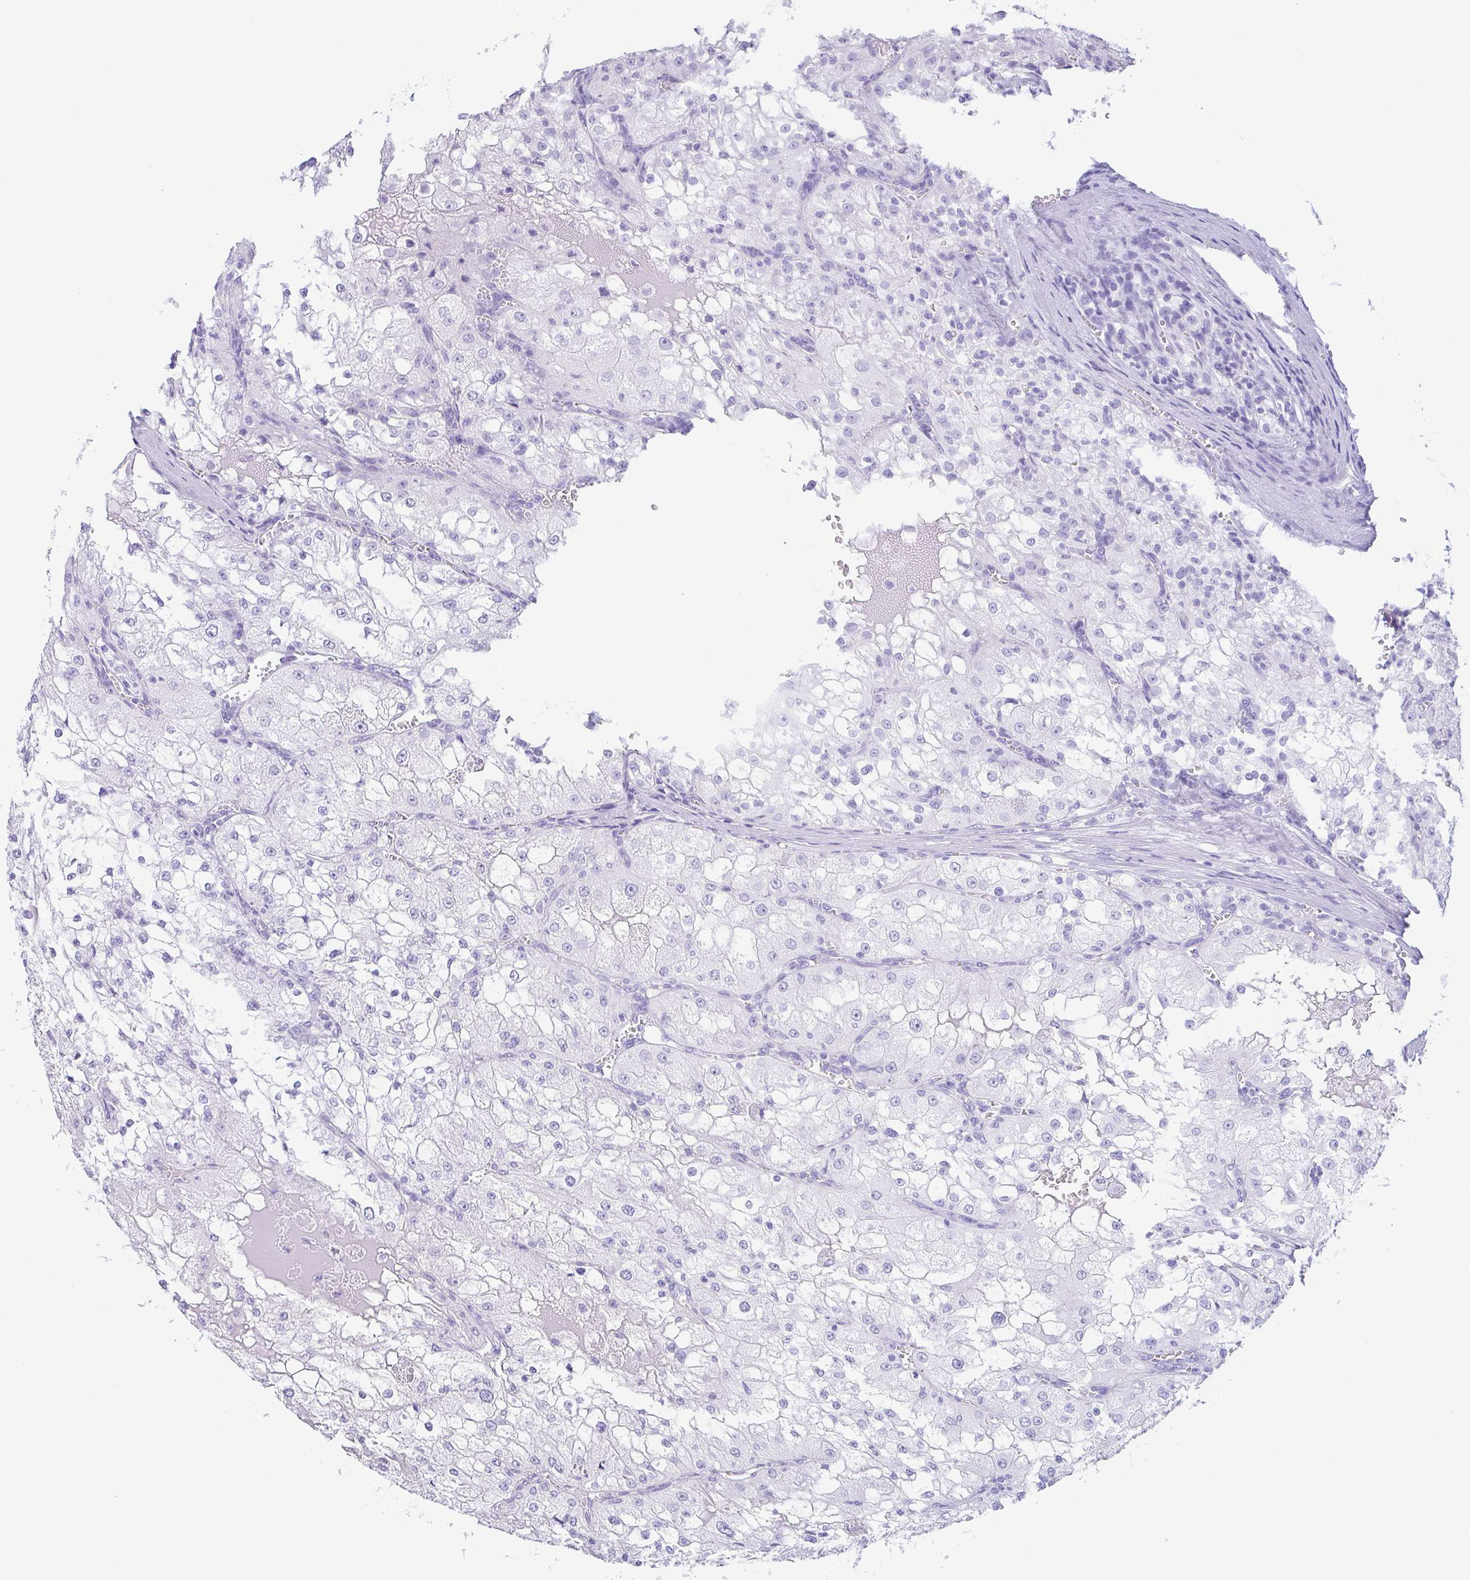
{"staining": {"intensity": "negative", "quantity": "none", "location": "none"}, "tissue": "renal cancer", "cell_type": "Tumor cells", "image_type": "cancer", "snomed": [{"axis": "morphology", "description": "Adenocarcinoma, NOS"}, {"axis": "topography", "description": "Kidney"}], "caption": "Image shows no protein staining in tumor cells of renal cancer tissue. Brightfield microscopy of IHC stained with DAB (3,3'-diaminobenzidine) (brown) and hematoxylin (blue), captured at high magnification.", "gene": "CPA1", "patient": {"sex": "female", "age": 74}}